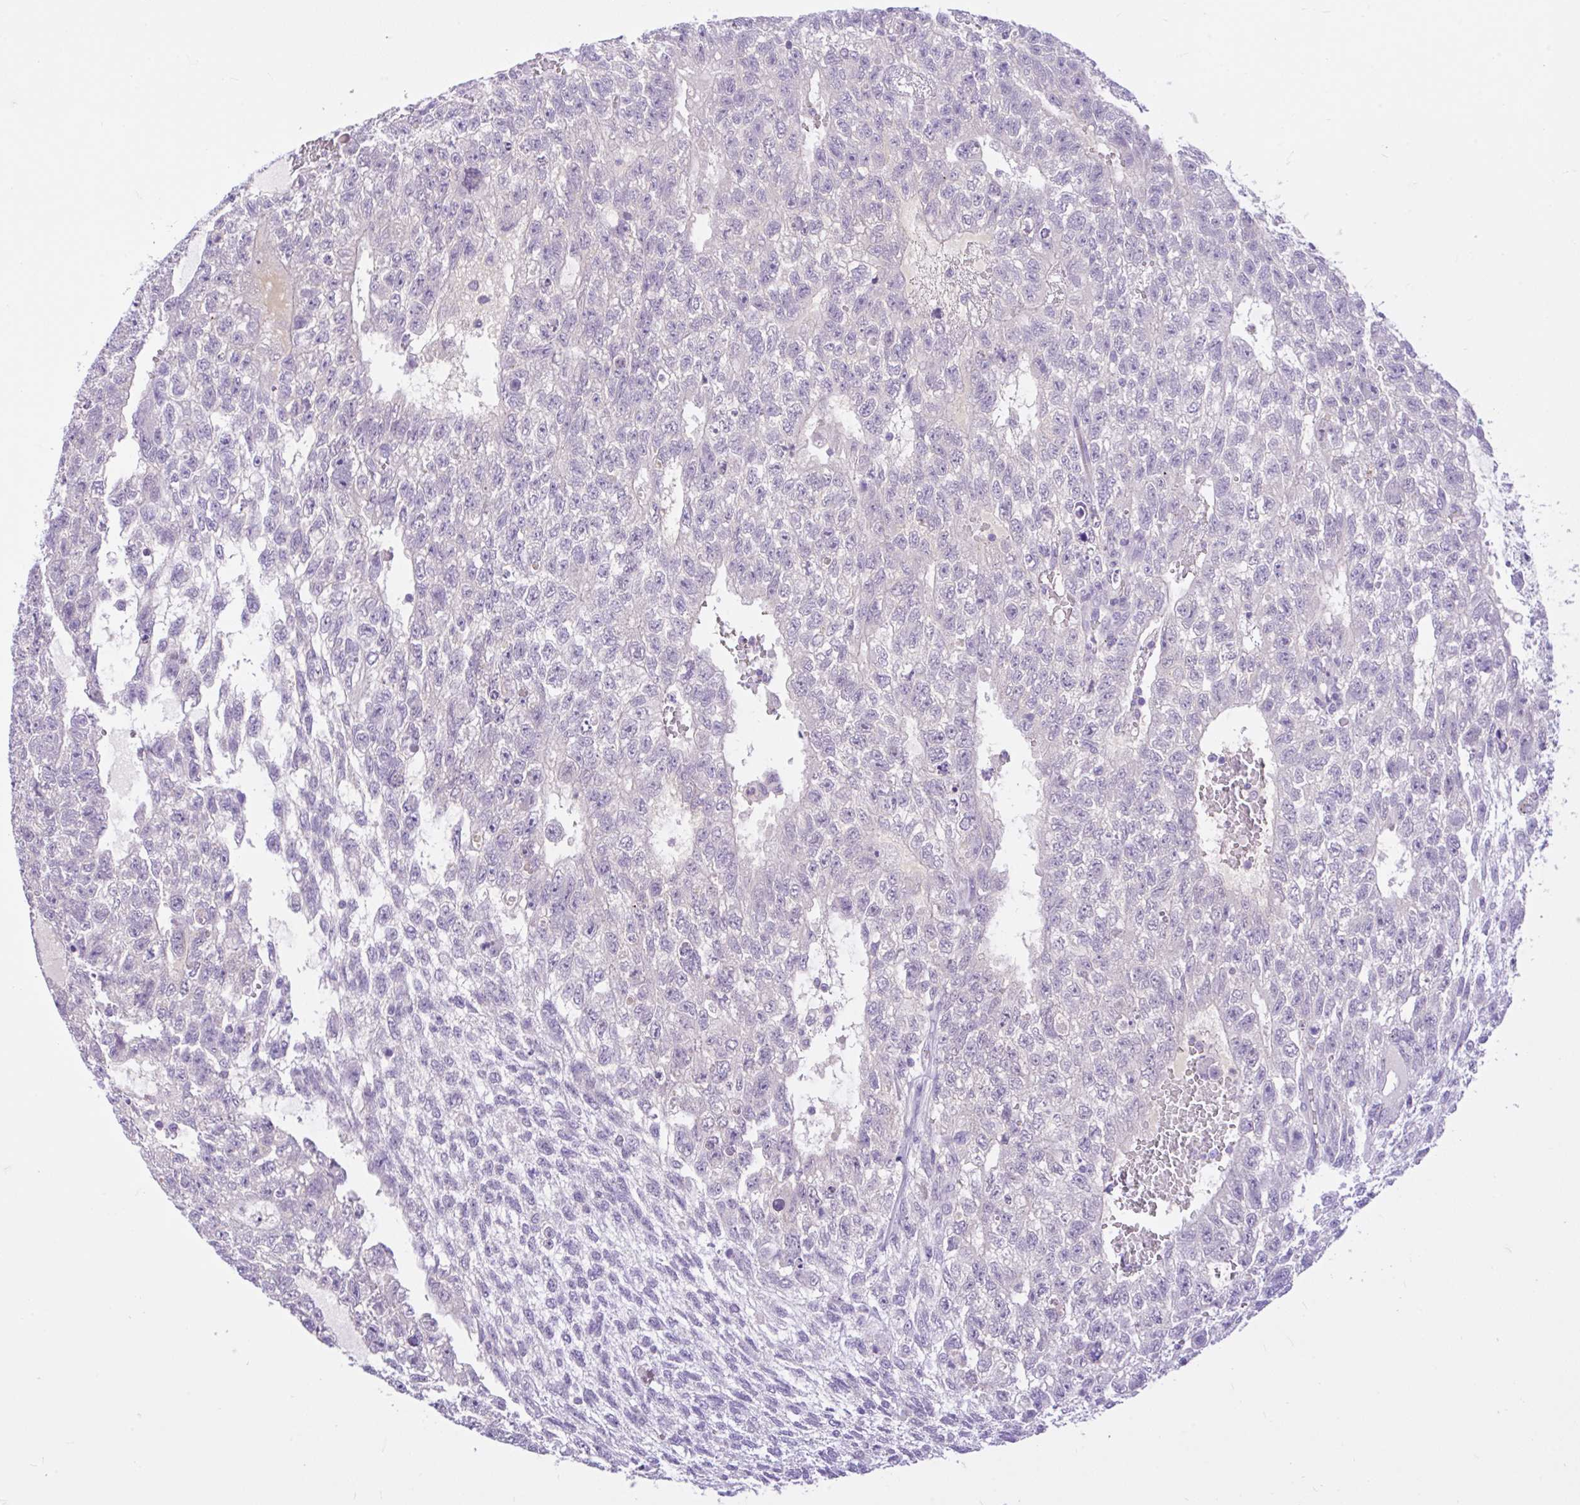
{"staining": {"intensity": "negative", "quantity": "none", "location": "none"}, "tissue": "testis cancer", "cell_type": "Tumor cells", "image_type": "cancer", "snomed": [{"axis": "morphology", "description": "Carcinoma, Embryonal, NOS"}, {"axis": "topography", "description": "Testis"}], "caption": "IHC of testis cancer reveals no staining in tumor cells. (DAB (3,3'-diaminobenzidine) IHC visualized using brightfield microscopy, high magnification).", "gene": "ANO4", "patient": {"sex": "male", "age": 26}}